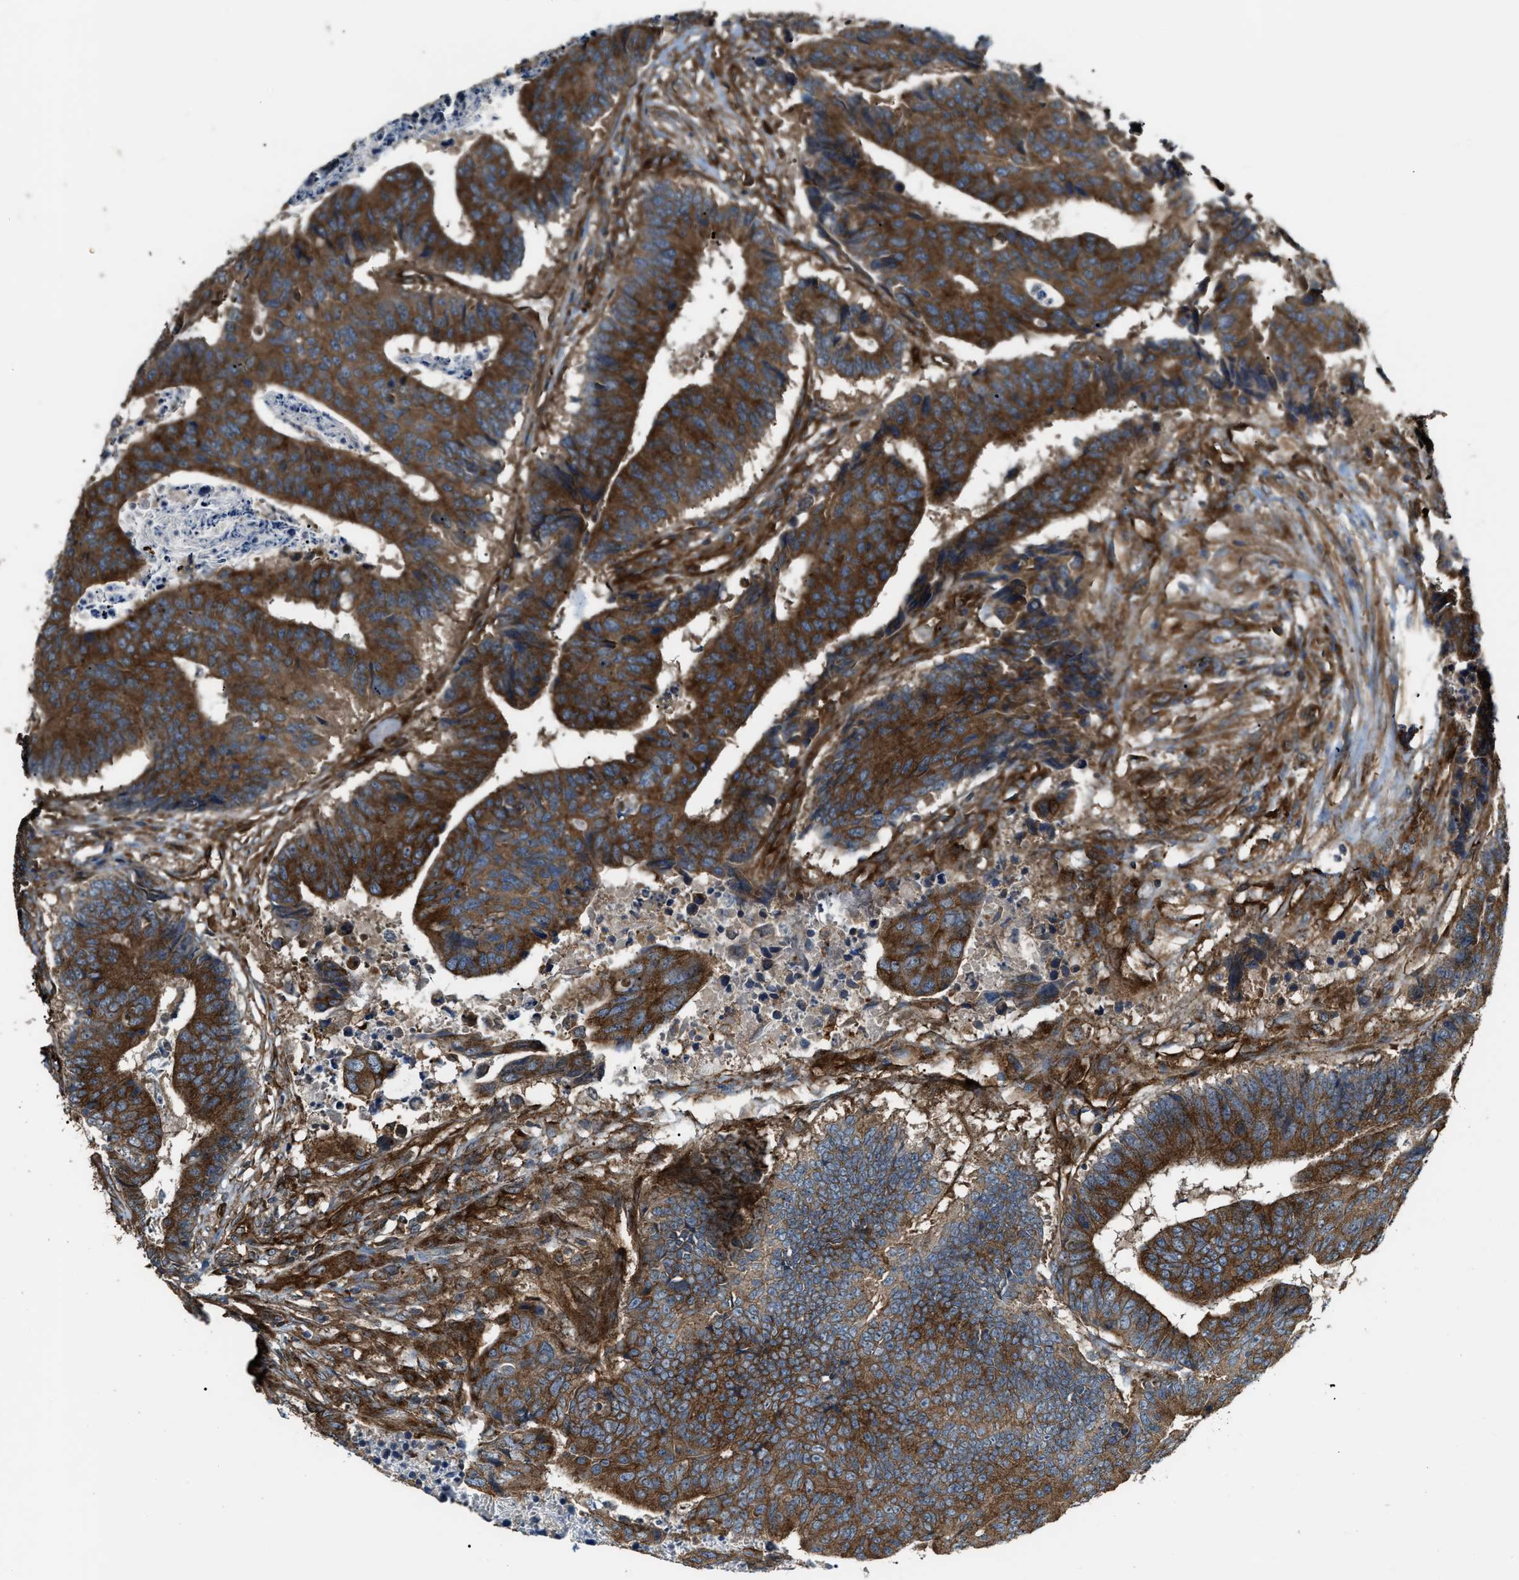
{"staining": {"intensity": "strong", "quantity": ">75%", "location": "cytoplasmic/membranous"}, "tissue": "colorectal cancer", "cell_type": "Tumor cells", "image_type": "cancer", "snomed": [{"axis": "morphology", "description": "Adenocarcinoma, NOS"}, {"axis": "topography", "description": "Rectum"}], "caption": "An immunohistochemistry (IHC) photomicrograph of tumor tissue is shown. Protein staining in brown labels strong cytoplasmic/membranous positivity in colorectal adenocarcinoma within tumor cells. (DAB IHC with brightfield microscopy, high magnification).", "gene": "PICALM", "patient": {"sex": "male", "age": 84}}